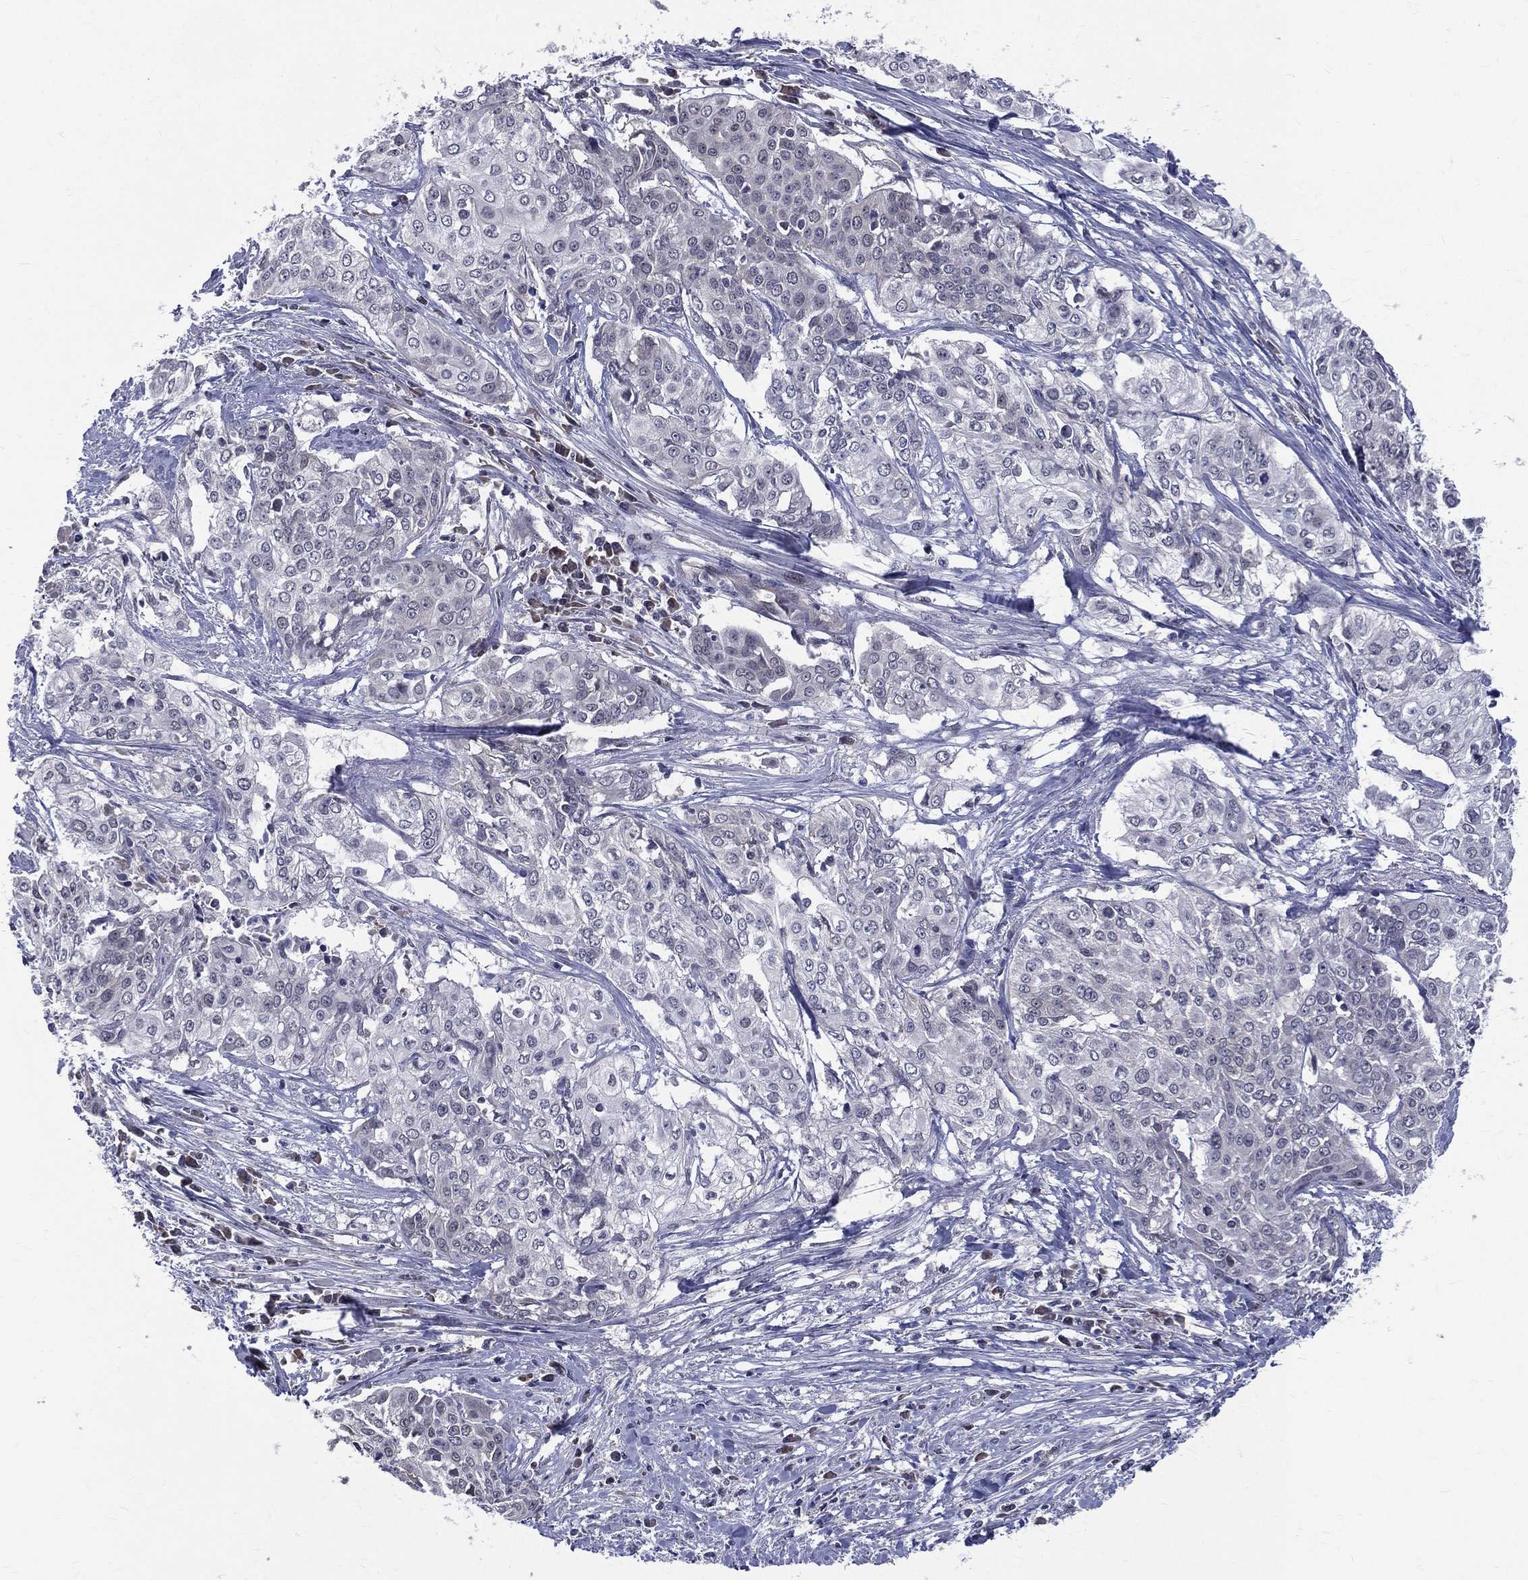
{"staining": {"intensity": "negative", "quantity": "none", "location": "none"}, "tissue": "cervical cancer", "cell_type": "Tumor cells", "image_type": "cancer", "snomed": [{"axis": "morphology", "description": "Squamous cell carcinoma, NOS"}, {"axis": "topography", "description": "Cervix"}], "caption": "Immunohistochemical staining of human cervical cancer demonstrates no significant expression in tumor cells. (DAB (3,3'-diaminobenzidine) immunohistochemistry visualized using brightfield microscopy, high magnification).", "gene": "DLG4", "patient": {"sex": "female", "age": 39}}